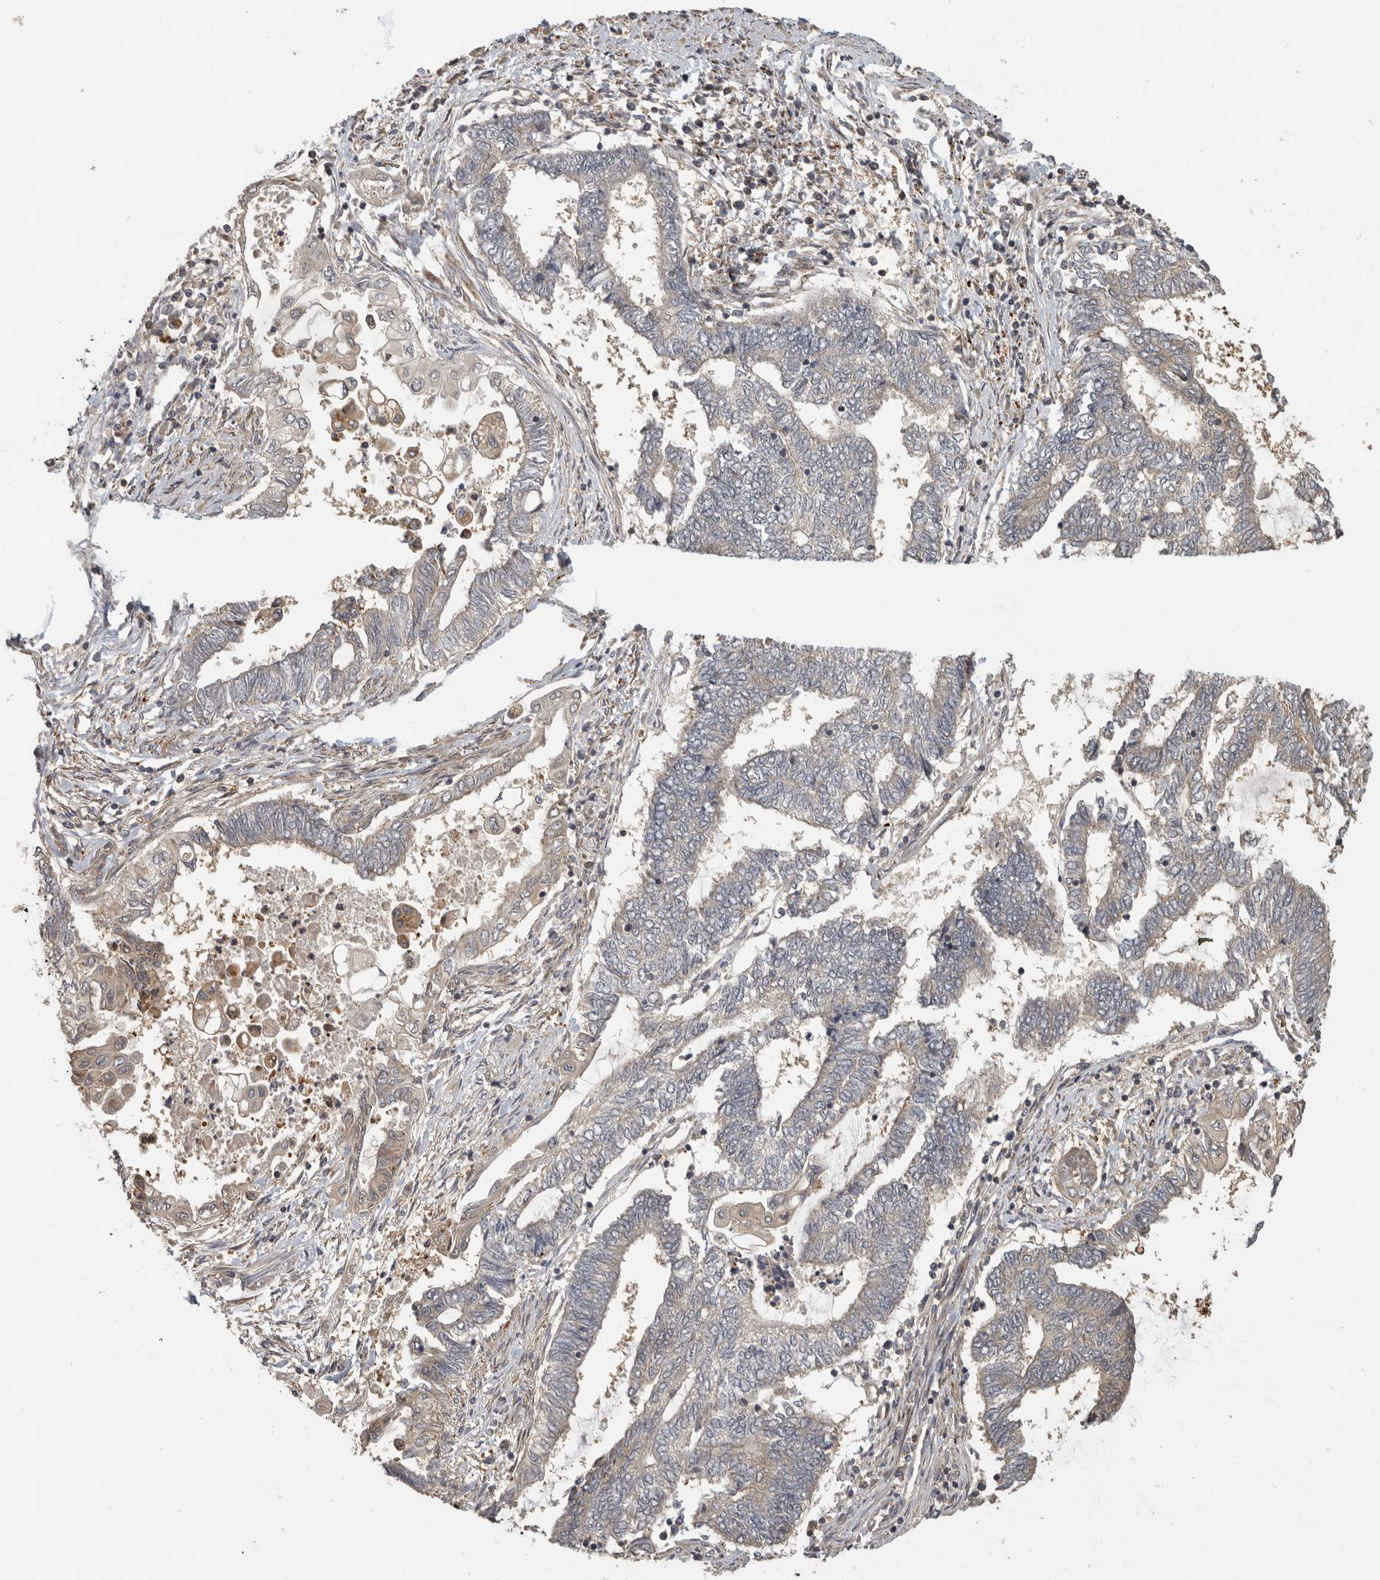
{"staining": {"intensity": "weak", "quantity": "<25%", "location": "cytoplasmic/membranous"}, "tissue": "endometrial cancer", "cell_type": "Tumor cells", "image_type": "cancer", "snomed": [{"axis": "morphology", "description": "Adenocarcinoma, NOS"}, {"axis": "topography", "description": "Uterus"}, {"axis": "topography", "description": "Endometrium"}], "caption": "IHC of human endometrial cancer shows no staining in tumor cells.", "gene": "SWT1", "patient": {"sex": "female", "age": 70}}